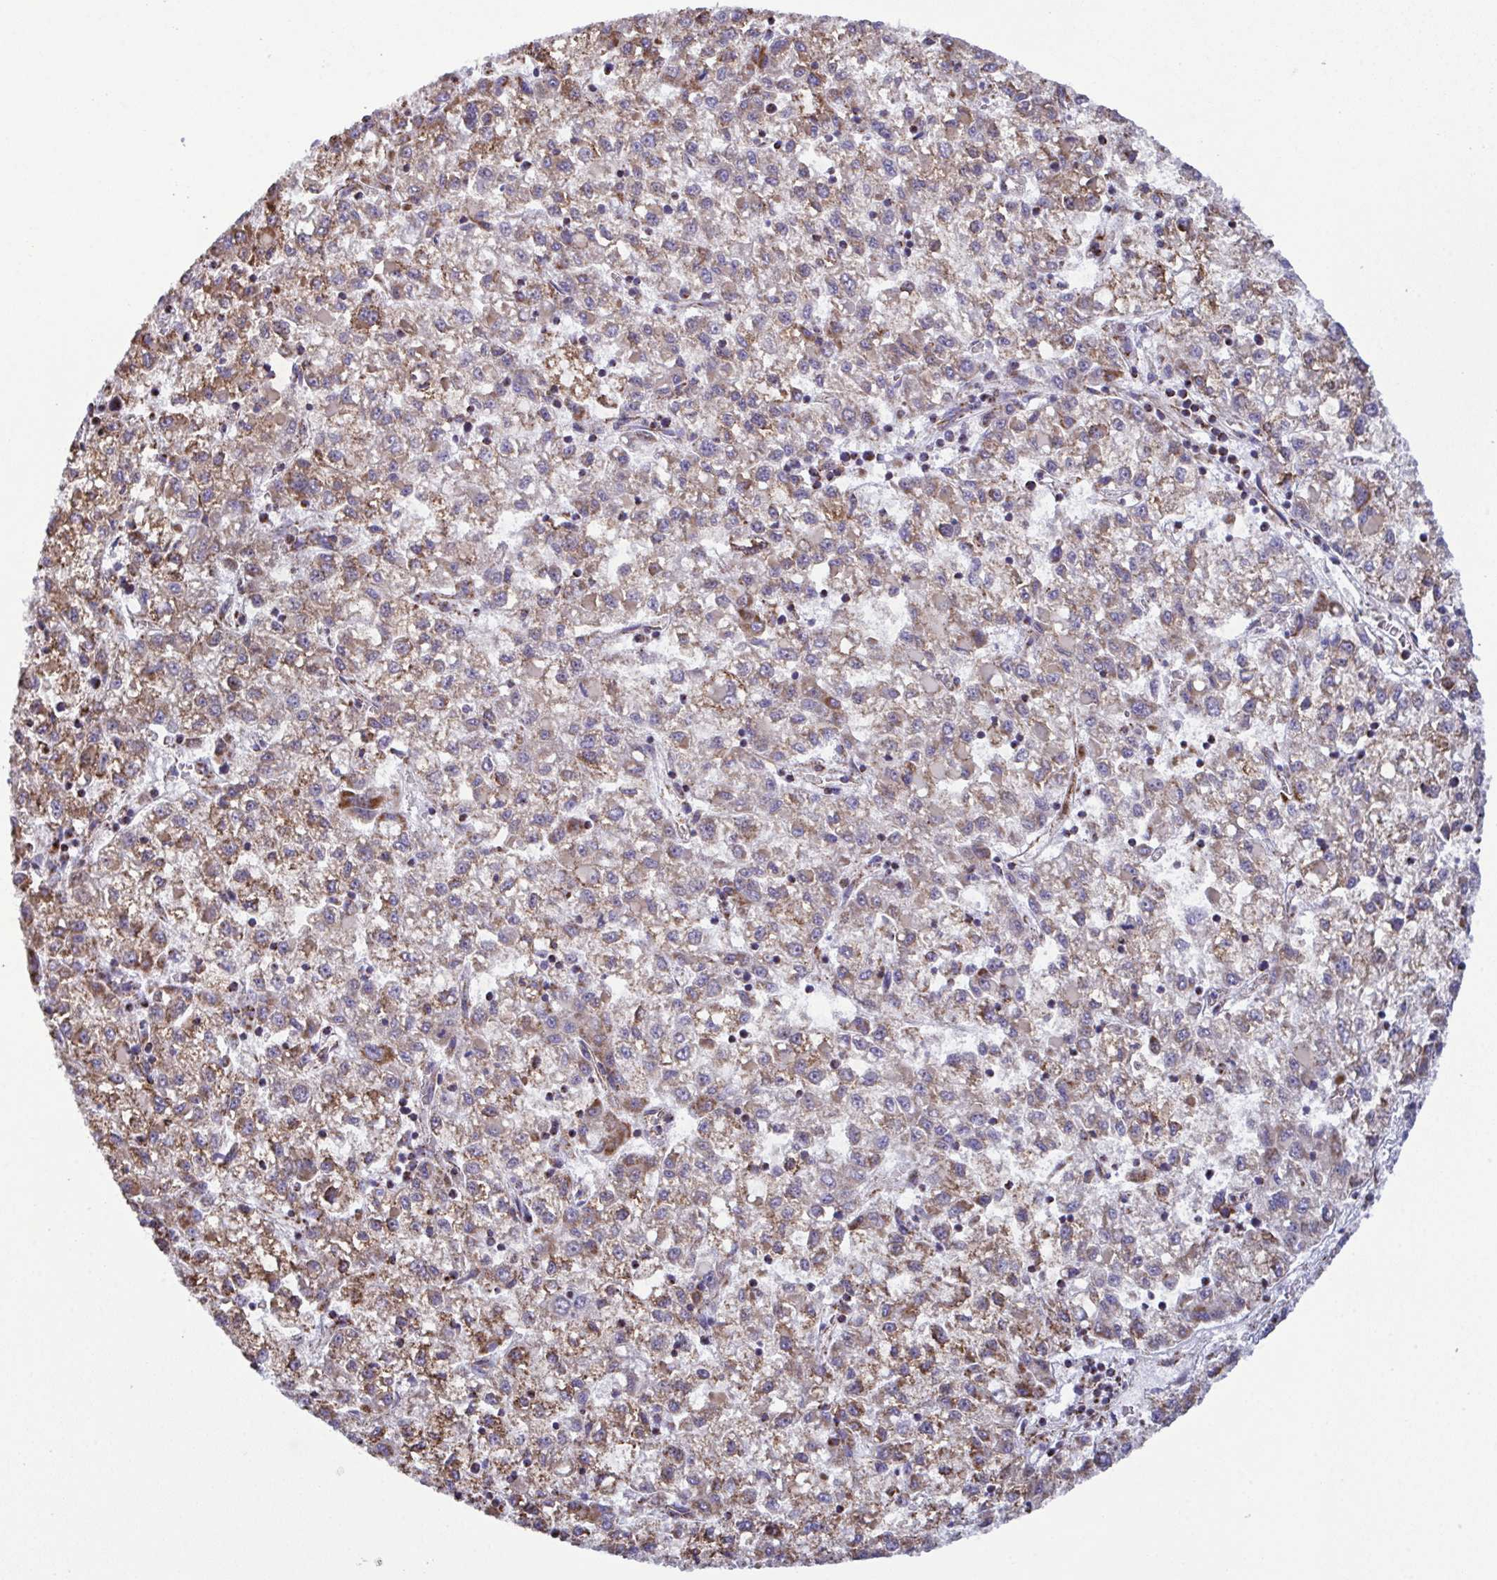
{"staining": {"intensity": "moderate", "quantity": ">75%", "location": "cytoplasmic/membranous"}, "tissue": "liver cancer", "cell_type": "Tumor cells", "image_type": "cancer", "snomed": [{"axis": "morphology", "description": "Carcinoma, Hepatocellular, NOS"}, {"axis": "topography", "description": "Liver"}], "caption": "Immunohistochemistry (IHC) staining of liver hepatocellular carcinoma, which displays medium levels of moderate cytoplasmic/membranous positivity in approximately >75% of tumor cells indicating moderate cytoplasmic/membranous protein staining. The staining was performed using DAB (3,3'-diaminobenzidine) (brown) for protein detection and nuclei were counterstained in hematoxylin (blue).", "gene": "CSDE1", "patient": {"sex": "male", "age": 40}}